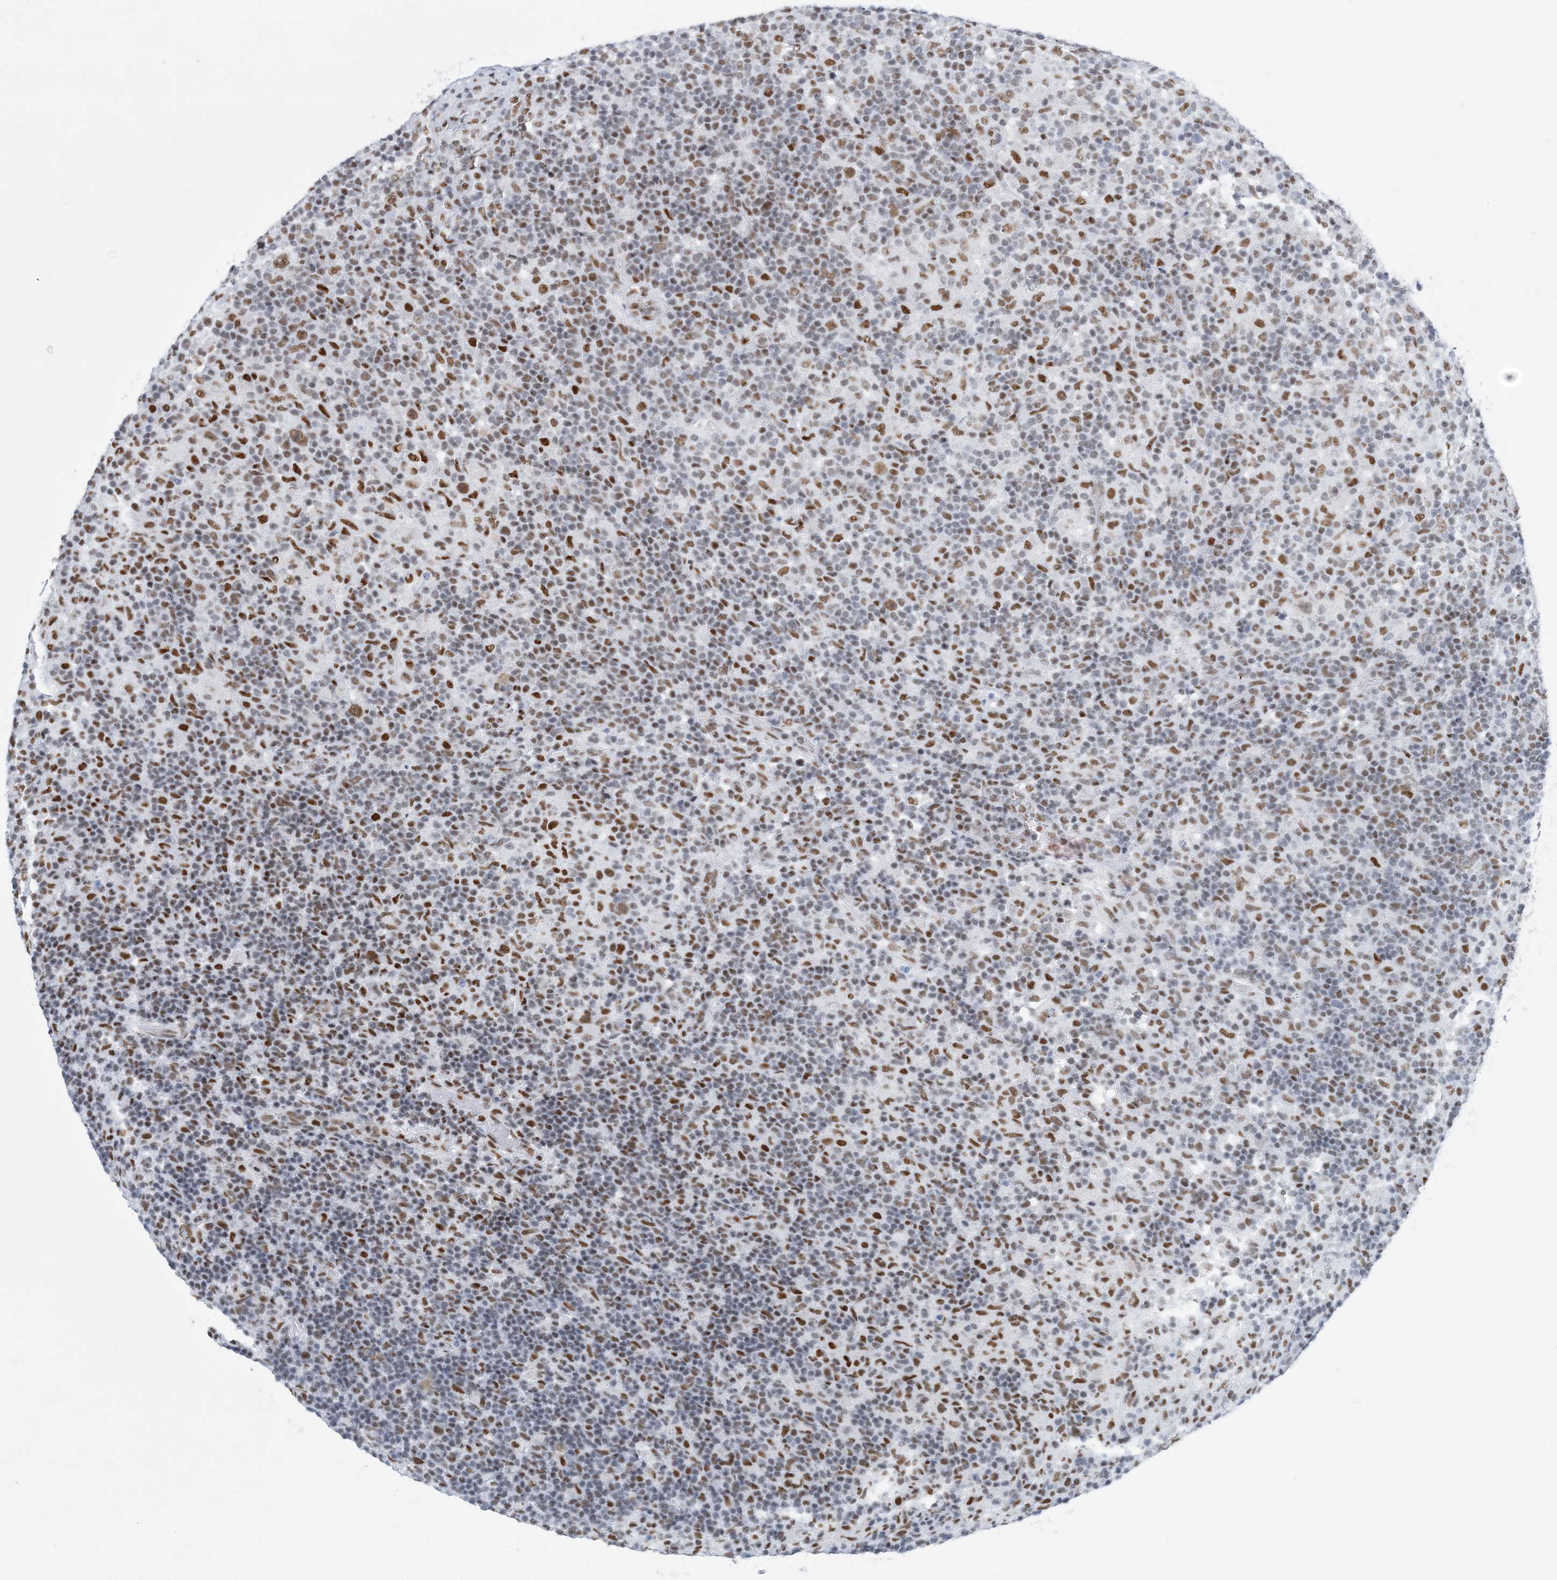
{"staining": {"intensity": "moderate", "quantity": ">75%", "location": "nuclear"}, "tissue": "lymphoma", "cell_type": "Tumor cells", "image_type": "cancer", "snomed": [{"axis": "morphology", "description": "Hodgkin's disease, NOS"}, {"axis": "topography", "description": "Lymph node"}], "caption": "The micrograph displays staining of lymphoma, revealing moderate nuclear protein positivity (brown color) within tumor cells.", "gene": "ZBTB7A", "patient": {"sex": "male", "age": 70}}